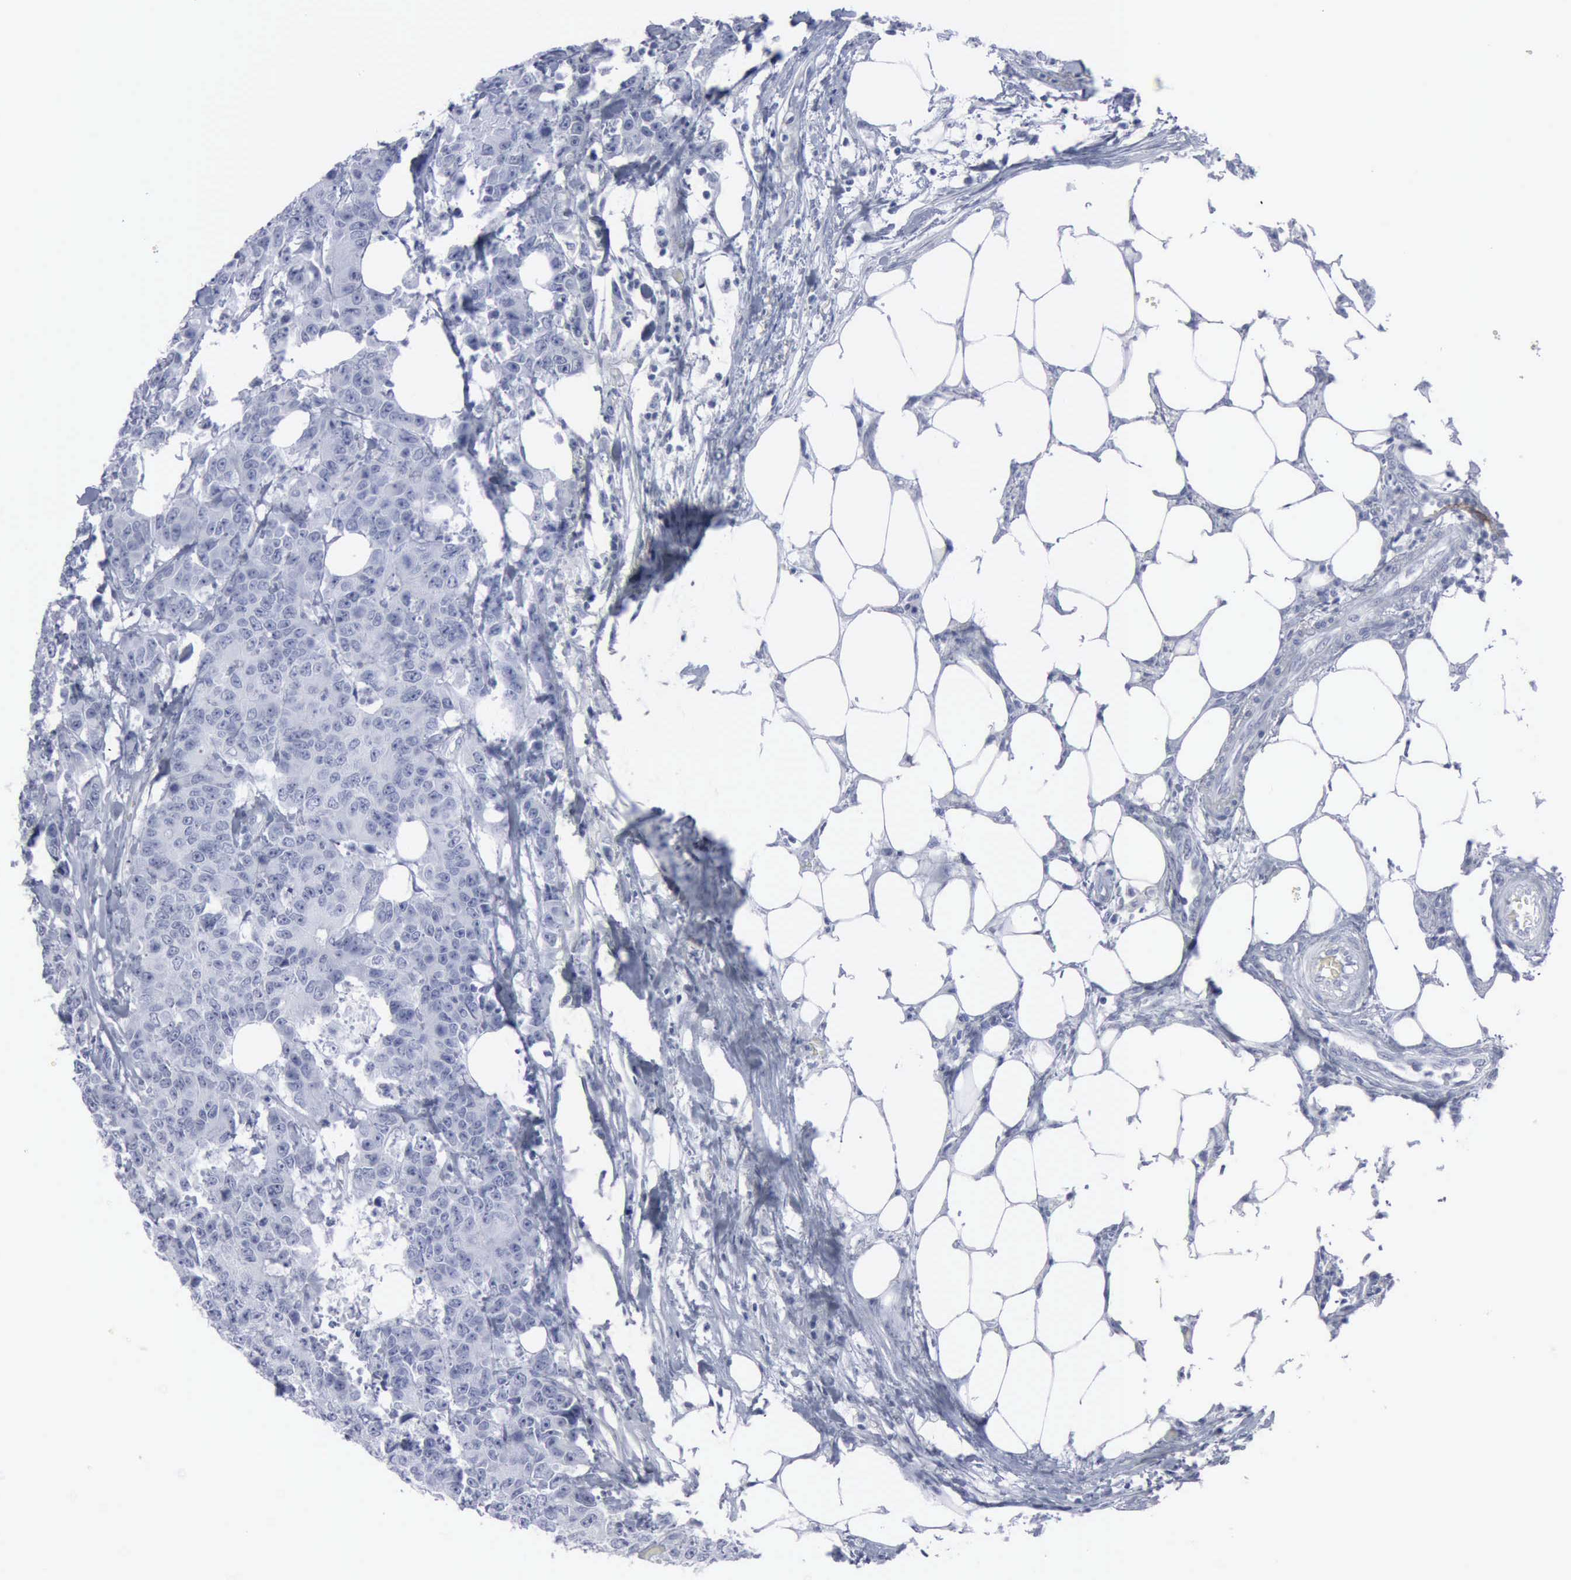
{"staining": {"intensity": "negative", "quantity": "none", "location": "none"}, "tissue": "colorectal cancer", "cell_type": "Tumor cells", "image_type": "cancer", "snomed": [{"axis": "morphology", "description": "Adenocarcinoma, NOS"}, {"axis": "topography", "description": "Colon"}], "caption": "Tumor cells show no significant staining in colorectal cancer.", "gene": "VCAM1", "patient": {"sex": "female", "age": 86}}